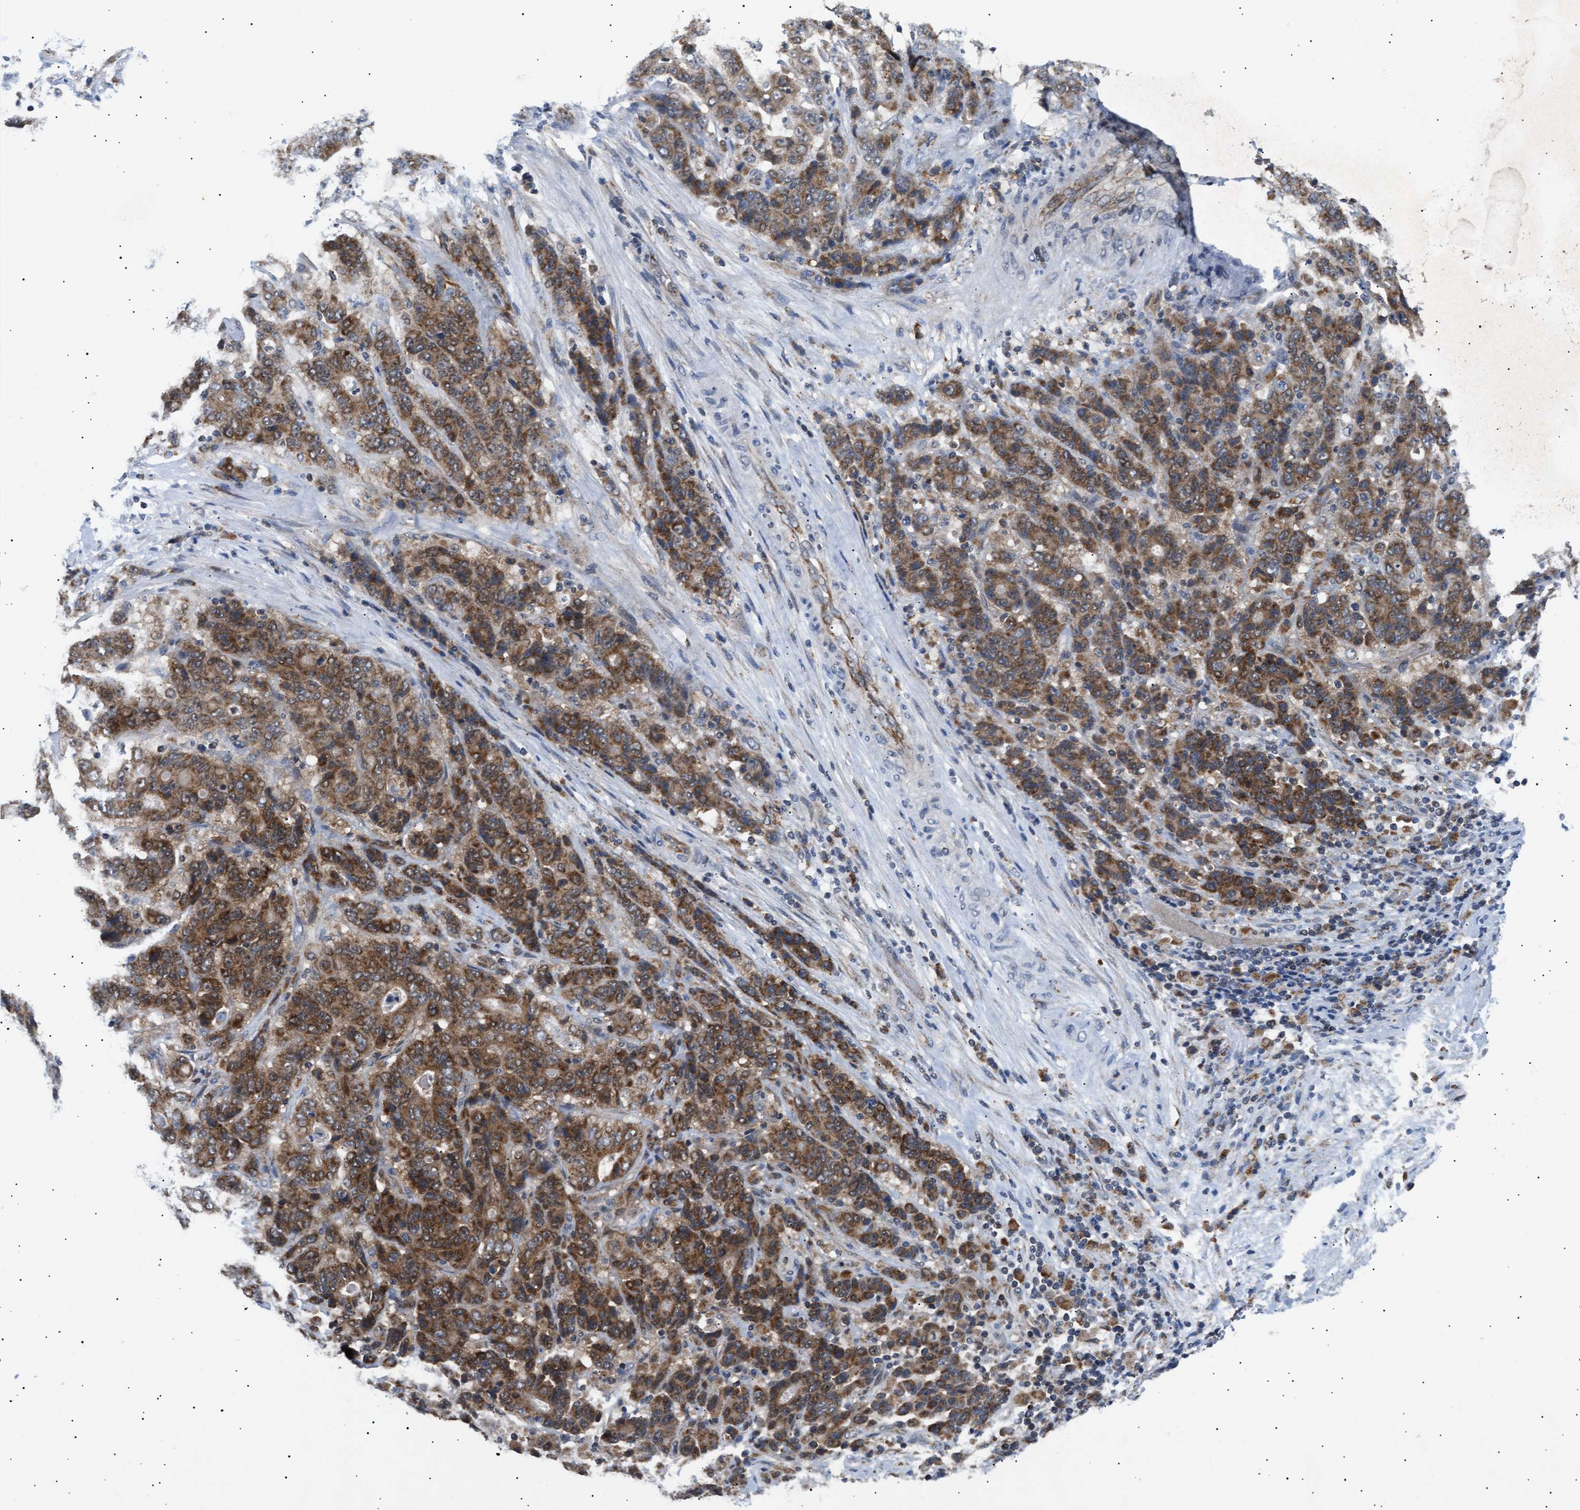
{"staining": {"intensity": "moderate", "quantity": ">75%", "location": "cytoplasmic/membranous"}, "tissue": "stomach cancer", "cell_type": "Tumor cells", "image_type": "cancer", "snomed": [{"axis": "morphology", "description": "Adenocarcinoma, NOS"}, {"axis": "topography", "description": "Stomach"}], "caption": "The photomicrograph reveals immunohistochemical staining of adenocarcinoma (stomach). There is moderate cytoplasmic/membranous expression is present in about >75% of tumor cells.", "gene": "SIRT5", "patient": {"sex": "female", "age": 73}}